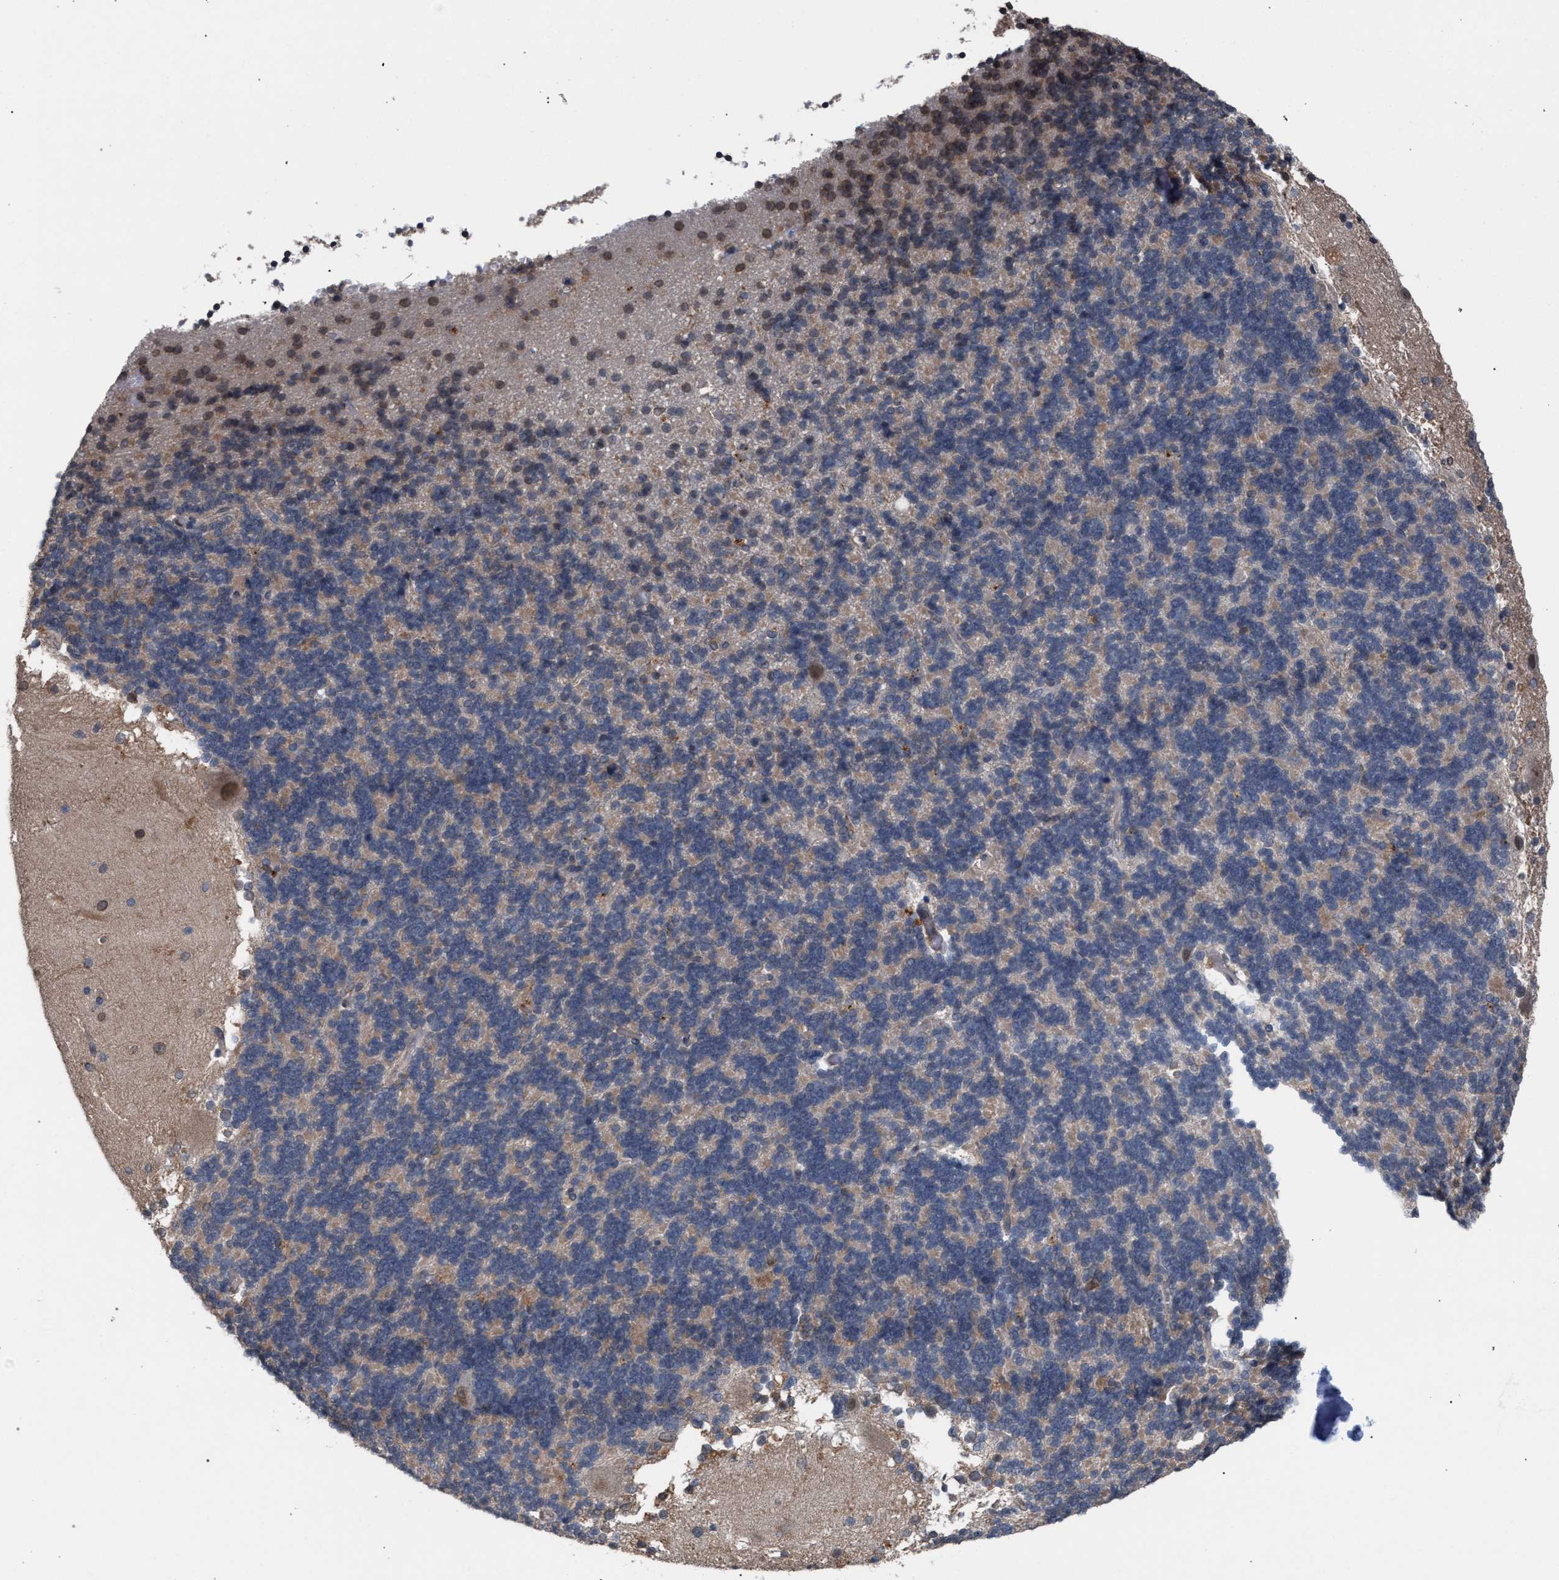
{"staining": {"intensity": "negative", "quantity": "none", "location": "none"}, "tissue": "cerebellum", "cell_type": "Cells in granular layer", "image_type": "normal", "snomed": [{"axis": "morphology", "description": "Normal tissue, NOS"}, {"axis": "topography", "description": "Cerebellum"}], "caption": "Immunohistochemistry micrograph of normal cerebellum: cerebellum stained with DAB (3,3'-diaminobenzidine) shows no significant protein expression in cells in granular layer.", "gene": "ARPC5L", "patient": {"sex": "female", "age": 19}}